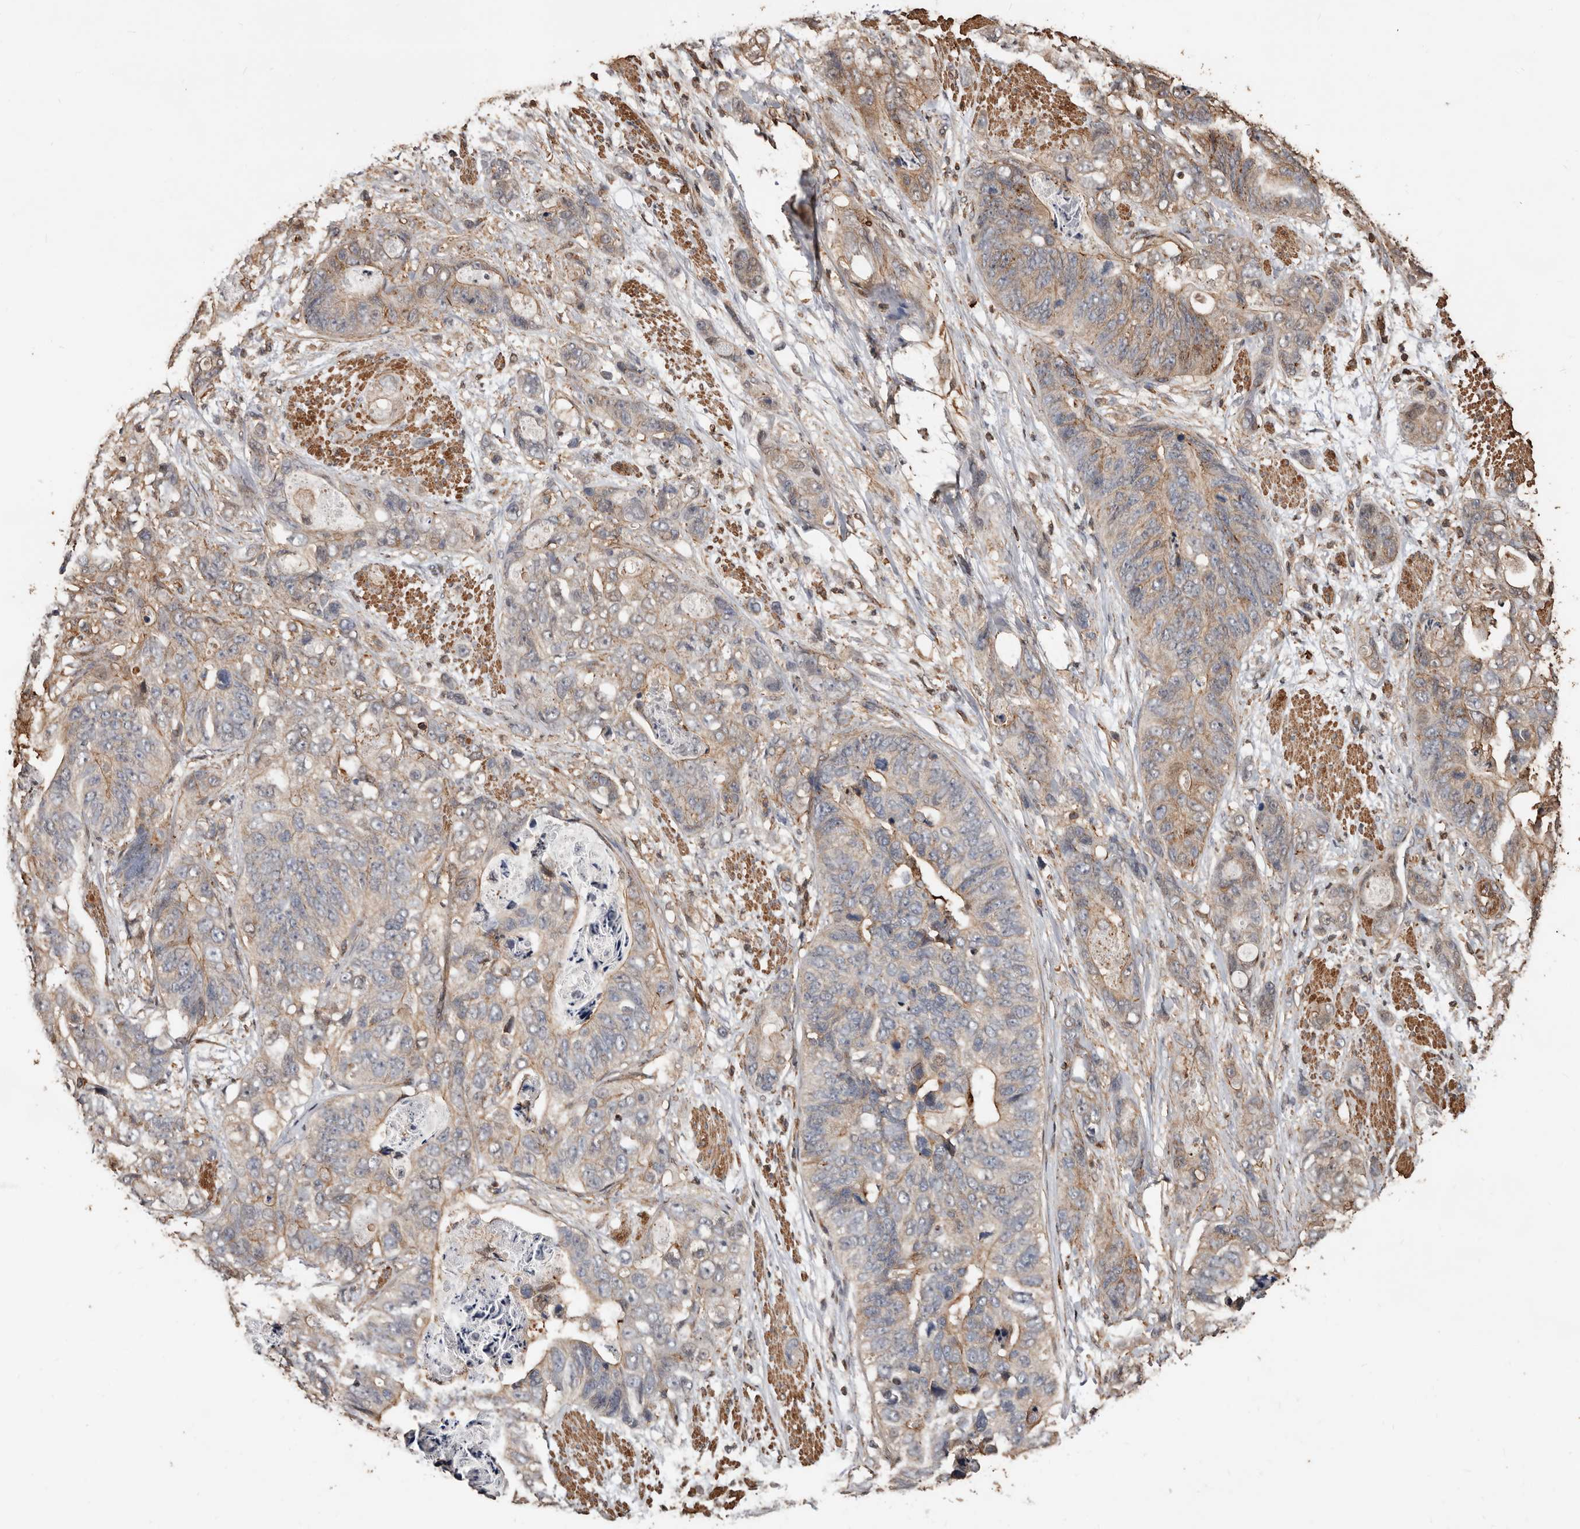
{"staining": {"intensity": "weak", "quantity": ">75%", "location": "cytoplasmic/membranous"}, "tissue": "stomach cancer", "cell_type": "Tumor cells", "image_type": "cancer", "snomed": [{"axis": "morphology", "description": "Adenocarcinoma, NOS"}, {"axis": "topography", "description": "Stomach"}], "caption": "High-power microscopy captured an immunohistochemistry micrograph of stomach cancer, revealing weak cytoplasmic/membranous positivity in approximately >75% of tumor cells. The staining is performed using DAB brown chromogen to label protein expression. The nuclei are counter-stained blue using hematoxylin.", "gene": "GSK3A", "patient": {"sex": "female", "age": 89}}